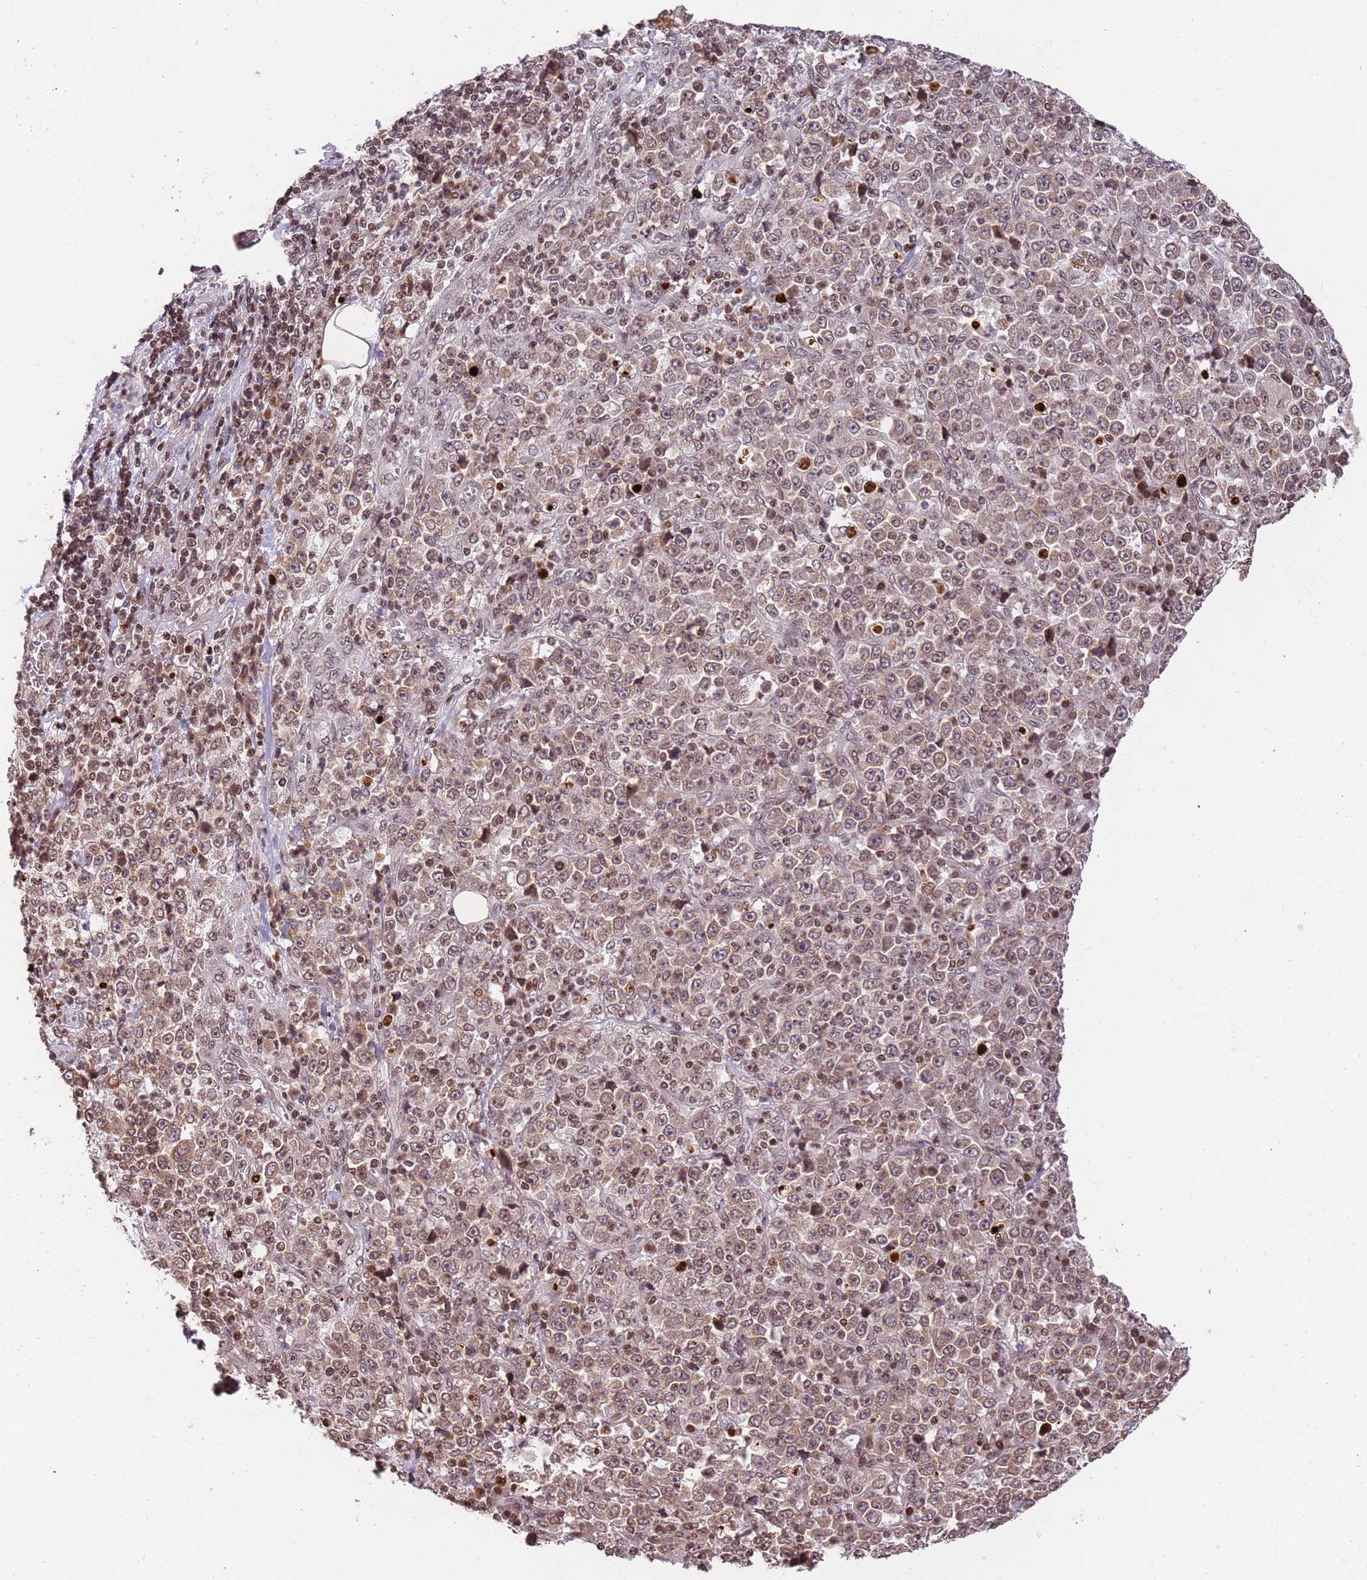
{"staining": {"intensity": "weak", "quantity": ">75%", "location": "cytoplasmic/membranous,nuclear"}, "tissue": "stomach cancer", "cell_type": "Tumor cells", "image_type": "cancer", "snomed": [{"axis": "morphology", "description": "Normal tissue, NOS"}, {"axis": "morphology", "description": "Adenocarcinoma, NOS"}, {"axis": "topography", "description": "Stomach, upper"}, {"axis": "topography", "description": "Stomach"}], "caption": "DAB immunohistochemical staining of adenocarcinoma (stomach) reveals weak cytoplasmic/membranous and nuclear protein positivity in approximately >75% of tumor cells.", "gene": "SAMSN1", "patient": {"sex": "male", "age": 59}}